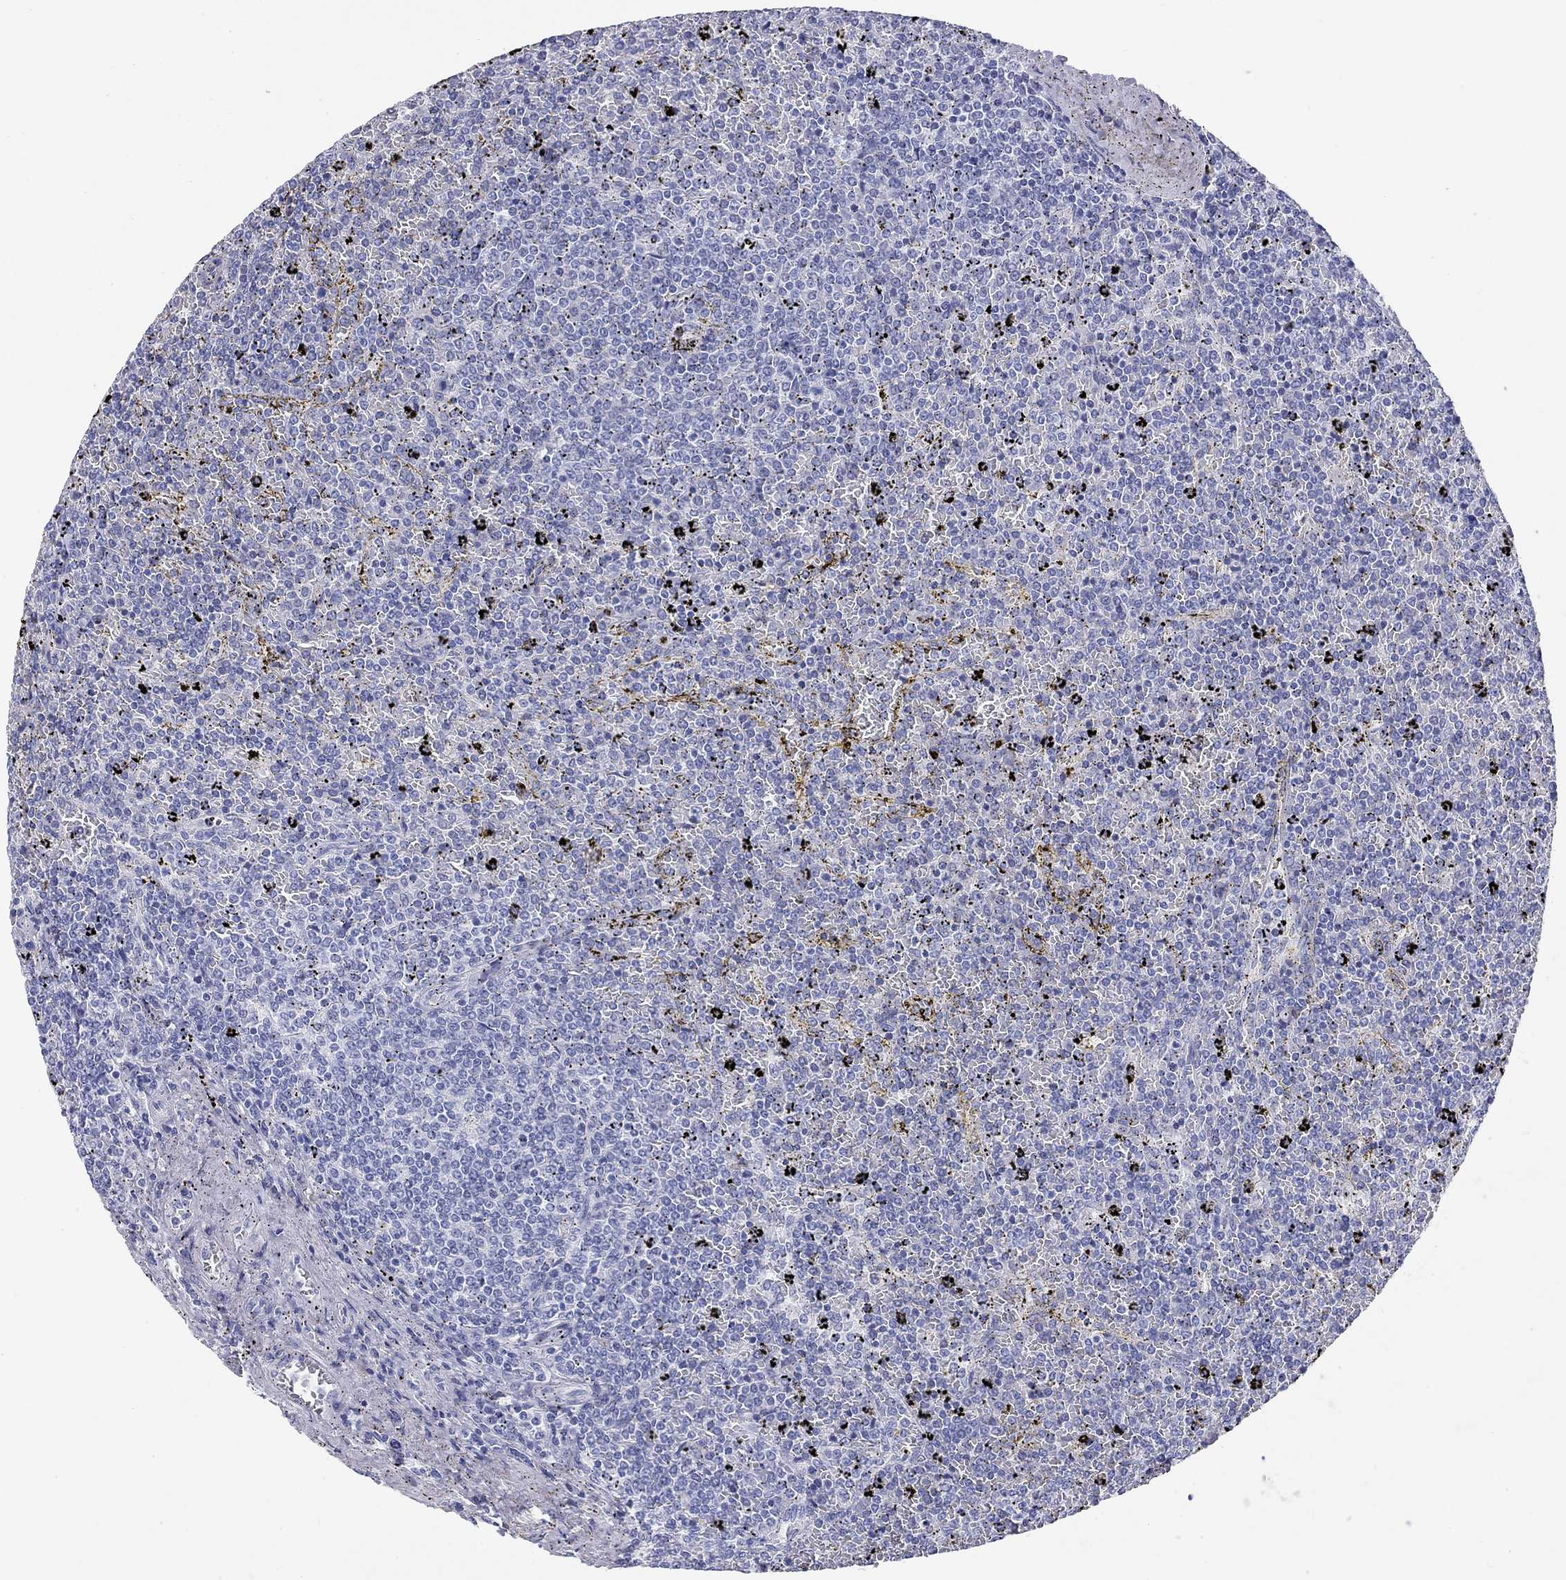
{"staining": {"intensity": "negative", "quantity": "none", "location": "none"}, "tissue": "lymphoma", "cell_type": "Tumor cells", "image_type": "cancer", "snomed": [{"axis": "morphology", "description": "Malignant lymphoma, non-Hodgkin's type, Low grade"}, {"axis": "topography", "description": "Spleen"}], "caption": "High power microscopy photomicrograph of an immunohistochemistry (IHC) photomicrograph of low-grade malignant lymphoma, non-Hodgkin's type, revealing no significant expression in tumor cells. Brightfield microscopy of immunohistochemistry stained with DAB (brown) and hematoxylin (blue), captured at high magnification.", "gene": "PHOX2B", "patient": {"sex": "female", "age": 77}}